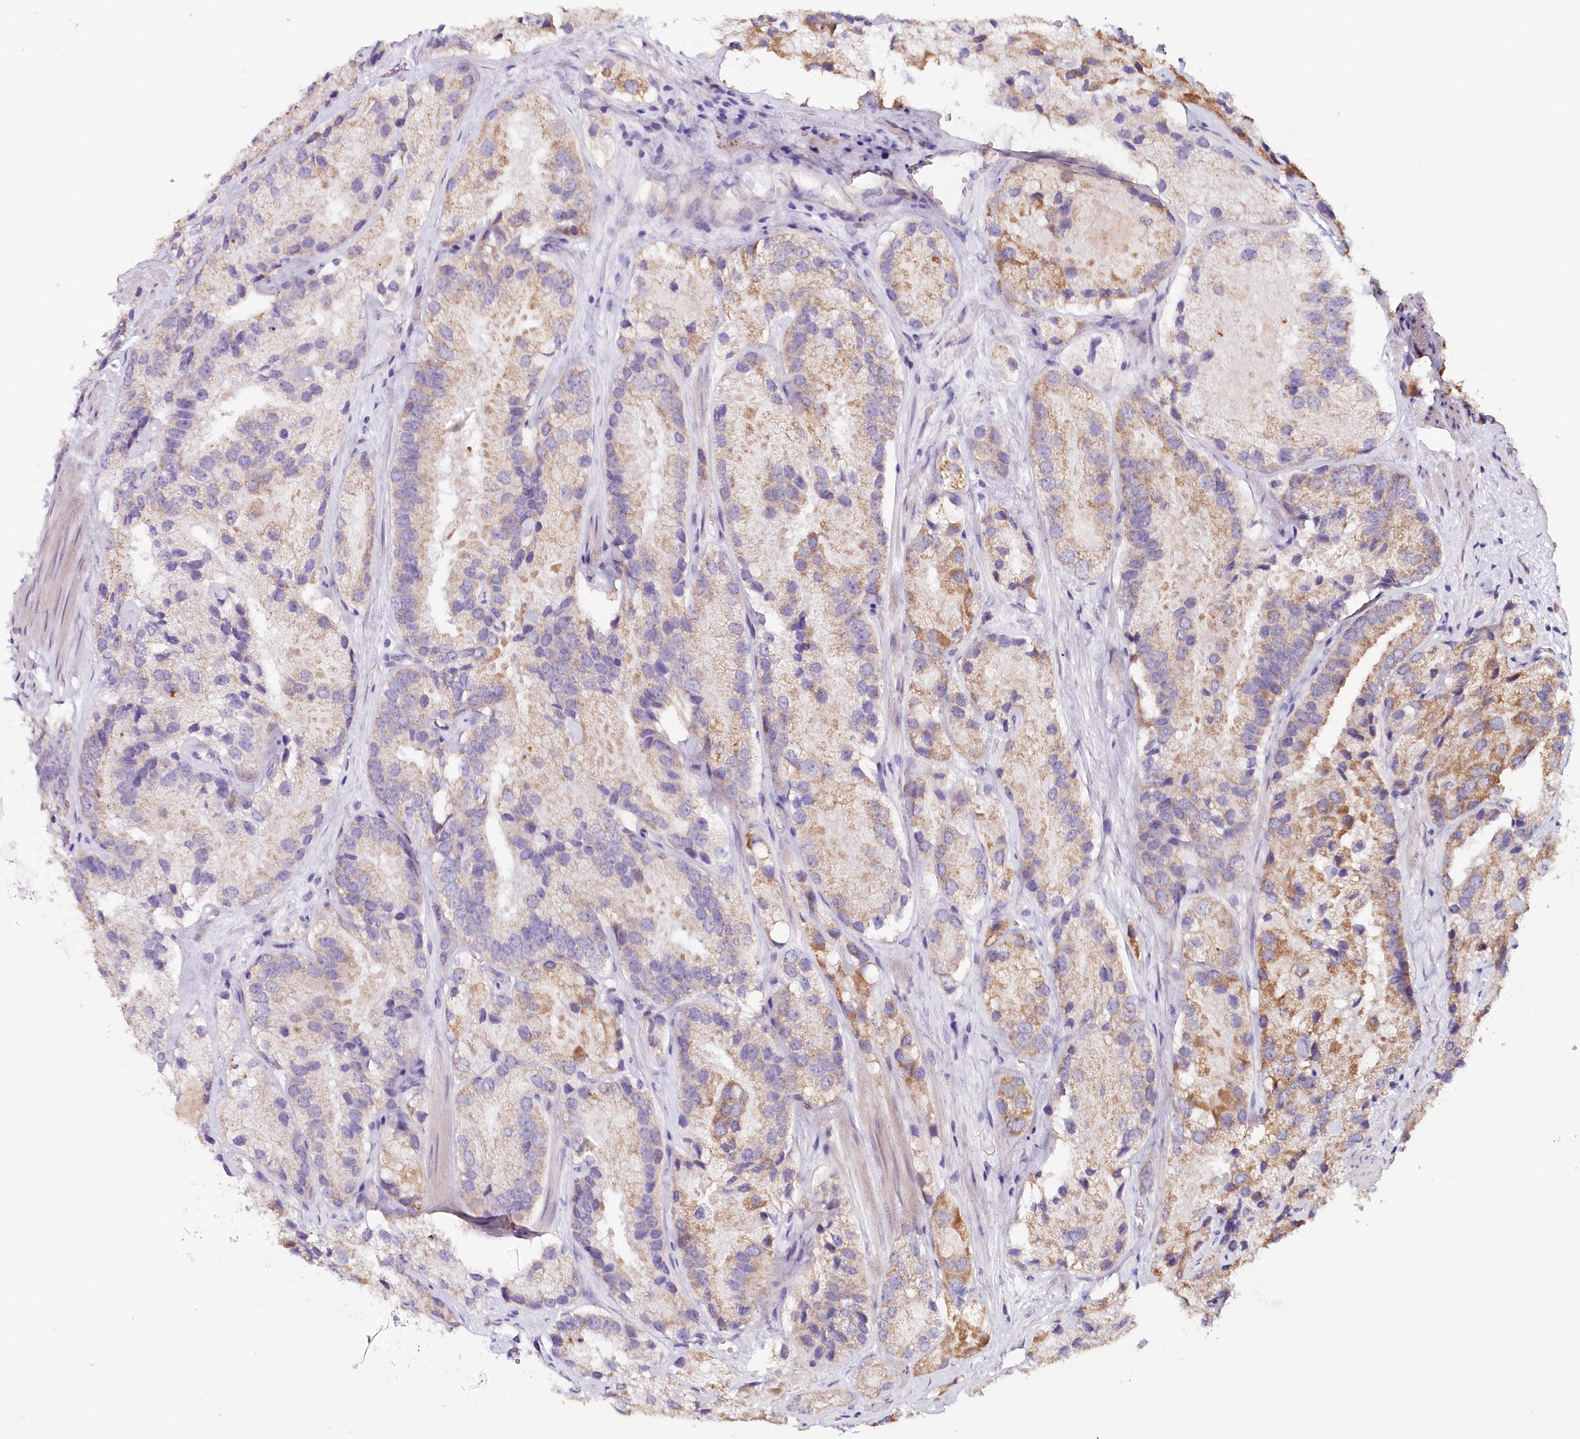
{"staining": {"intensity": "moderate", "quantity": "<25%", "location": "cytoplasmic/membranous"}, "tissue": "prostate cancer", "cell_type": "Tumor cells", "image_type": "cancer", "snomed": [{"axis": "morphology", "description": "Adenocarcinoma, High grade"}, {"axis": "topography", "description": "Prostate"}], "caption": "Immunohistochemical staining of human adenocarcinoma (high-grade) (prostate) exhibits low levels of moderate cytoplasmic/membranous protein staining in approximately <25% of tumor cells.", "gene": "MMP25", "patient": {"sex": "male", "age": 66}}